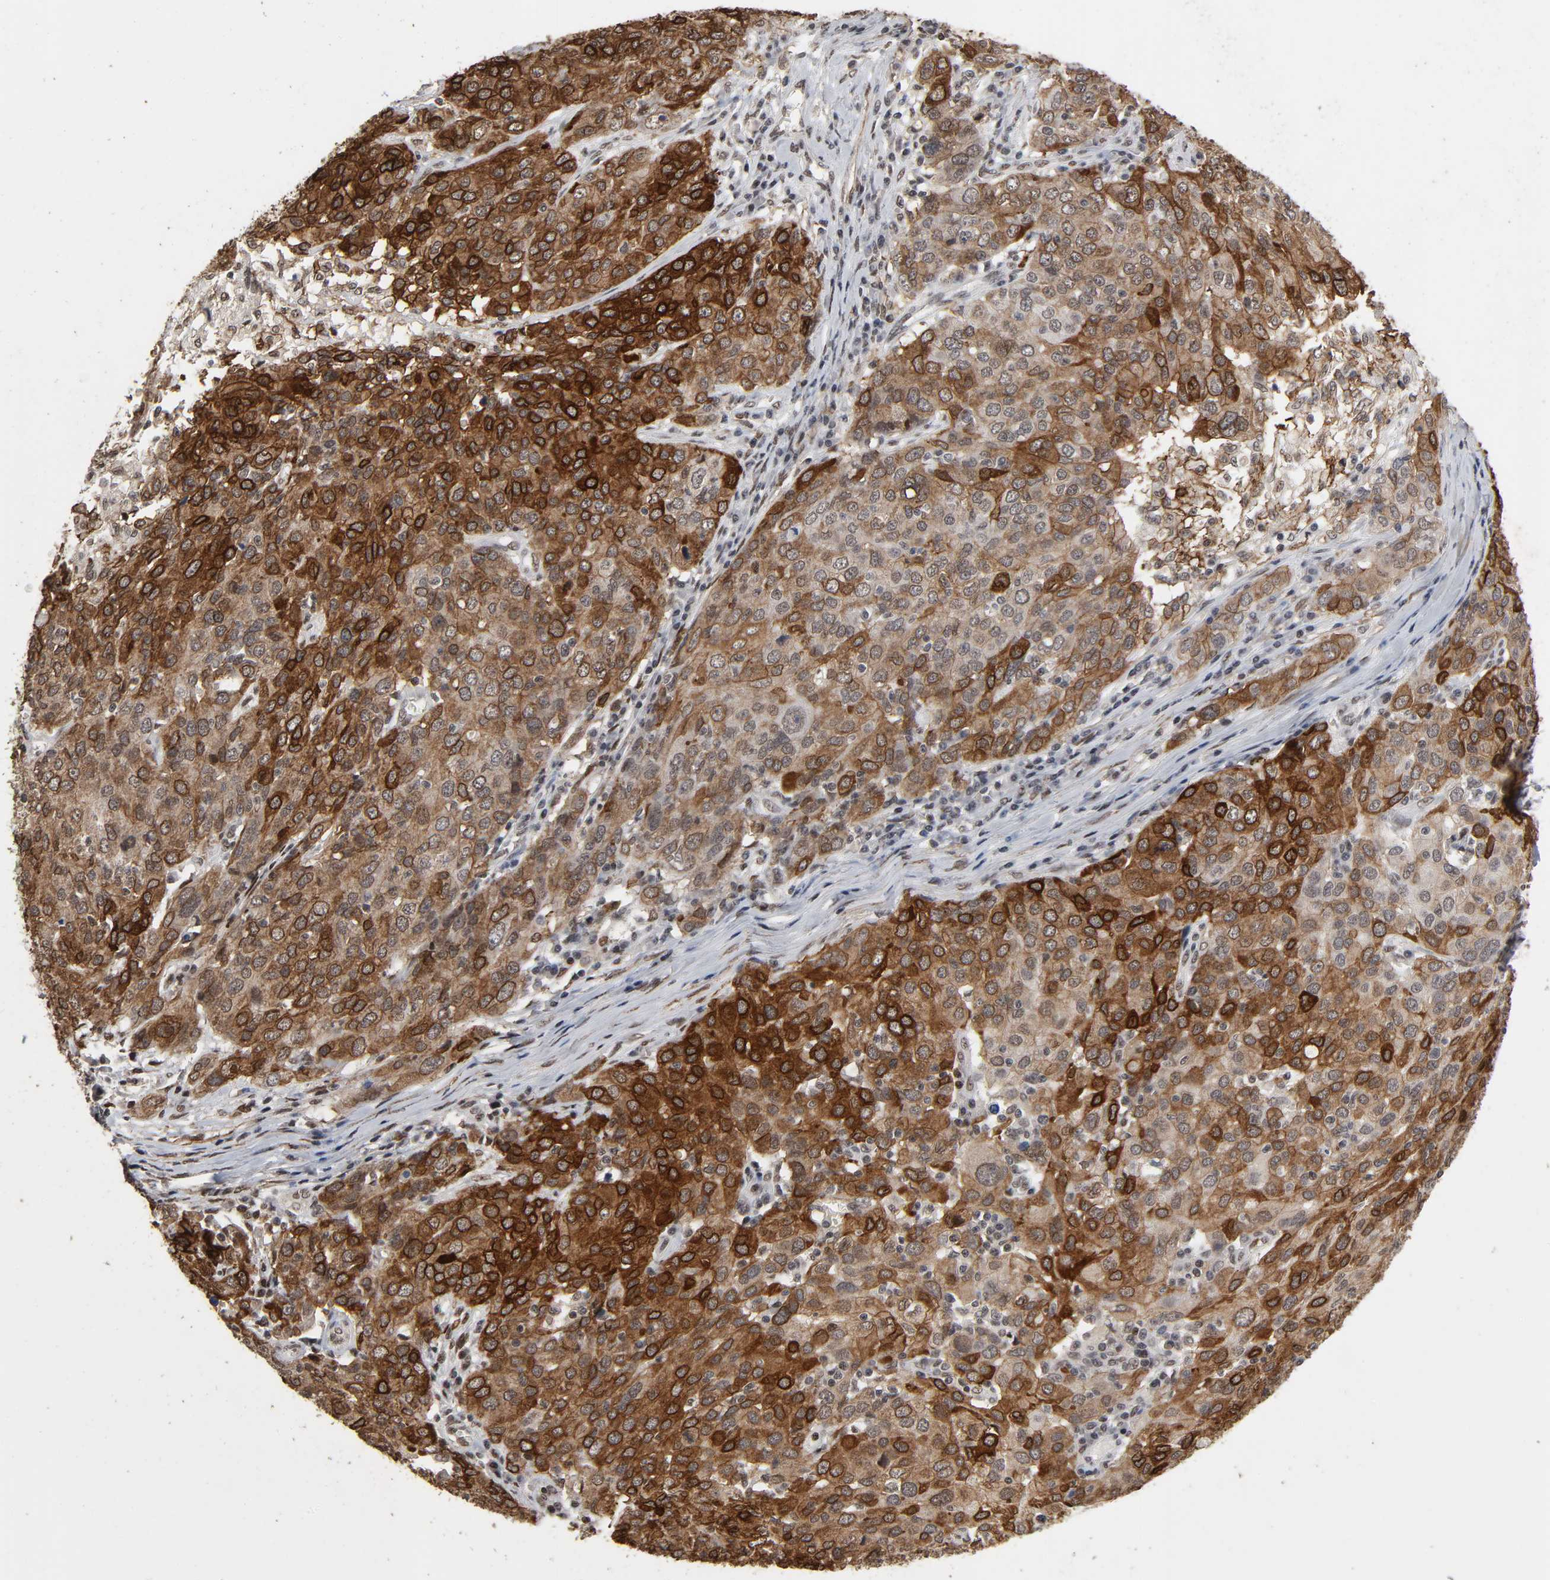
{"staining": {"intensity": "strong", "quantity": "25%-75%", "location": "cytoplasmic/membranous"}, "tissue": "ovarian cancer", "cell_type": "Tumor cells", "image_type": "cancer", "snomed": [{"axis": "morphology", "description": "Carcinoma, endometroid"}, {"axis": "topography", "description": "Ovary"}], "caption": "IHC of ovarian cancer displays high levels of strong cytoplasmic/membranous positivity in about 25%-75% of tumor cells.", "gene": "AHNAK2", "patient": {"sex": "female", "age": 50}}